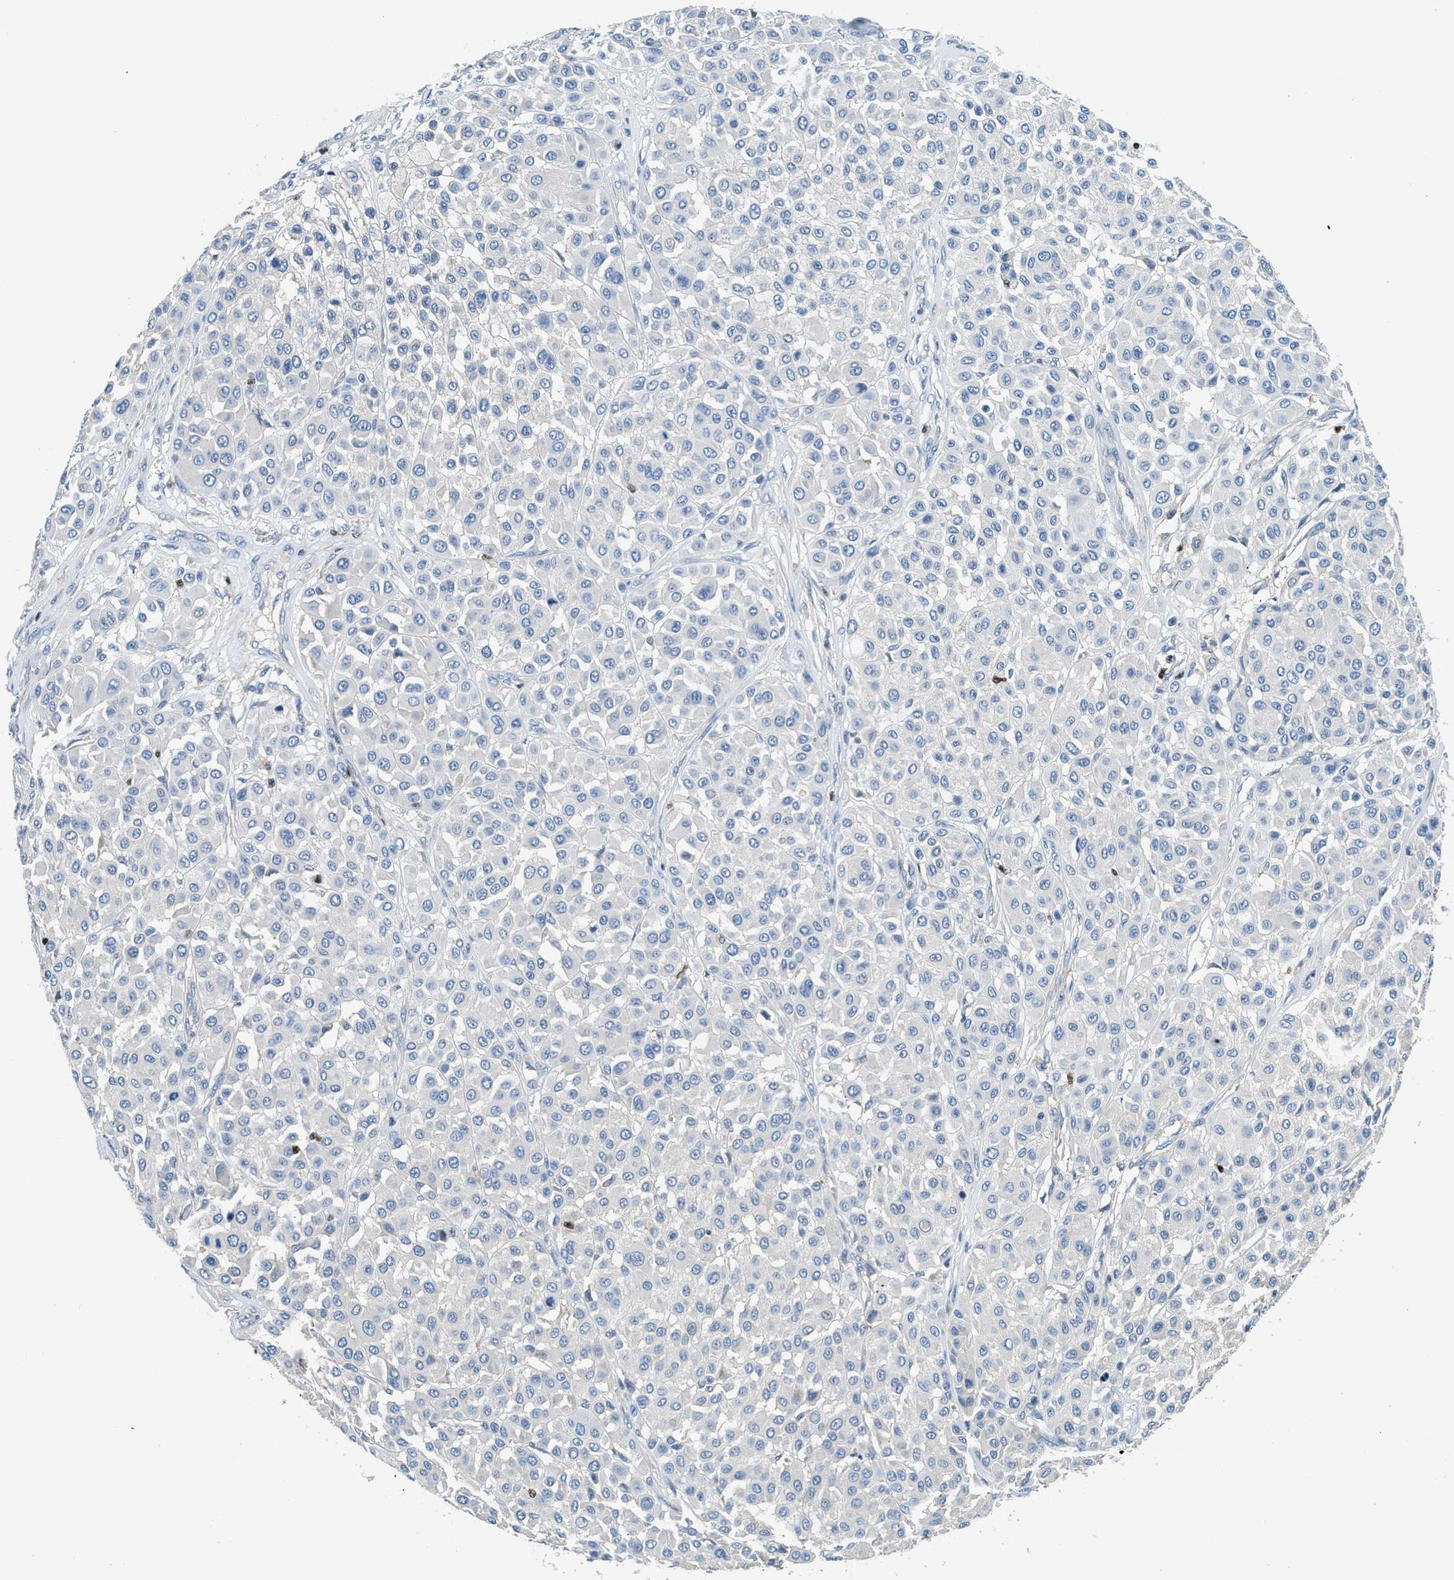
{"staining": {"intensity": "negative", "quantity": "none", "location": "none"}, "tissue": "melanoma", "cell_type": "Tumor cells", "image_type": "cancer", "snomed": [{"axis": "morphology", "description": "Malignant melanoma, Metastatic site"}, {"axis": "topography", "description": "Soft tissue"}], "caption": "This is an immunohistochemistry (IHC) micrograph of malignant melanoma (metastatic site). There is no expression in tumor cells.", "gene": "TOX", "patient": {"sex": "male", "age": 41}}